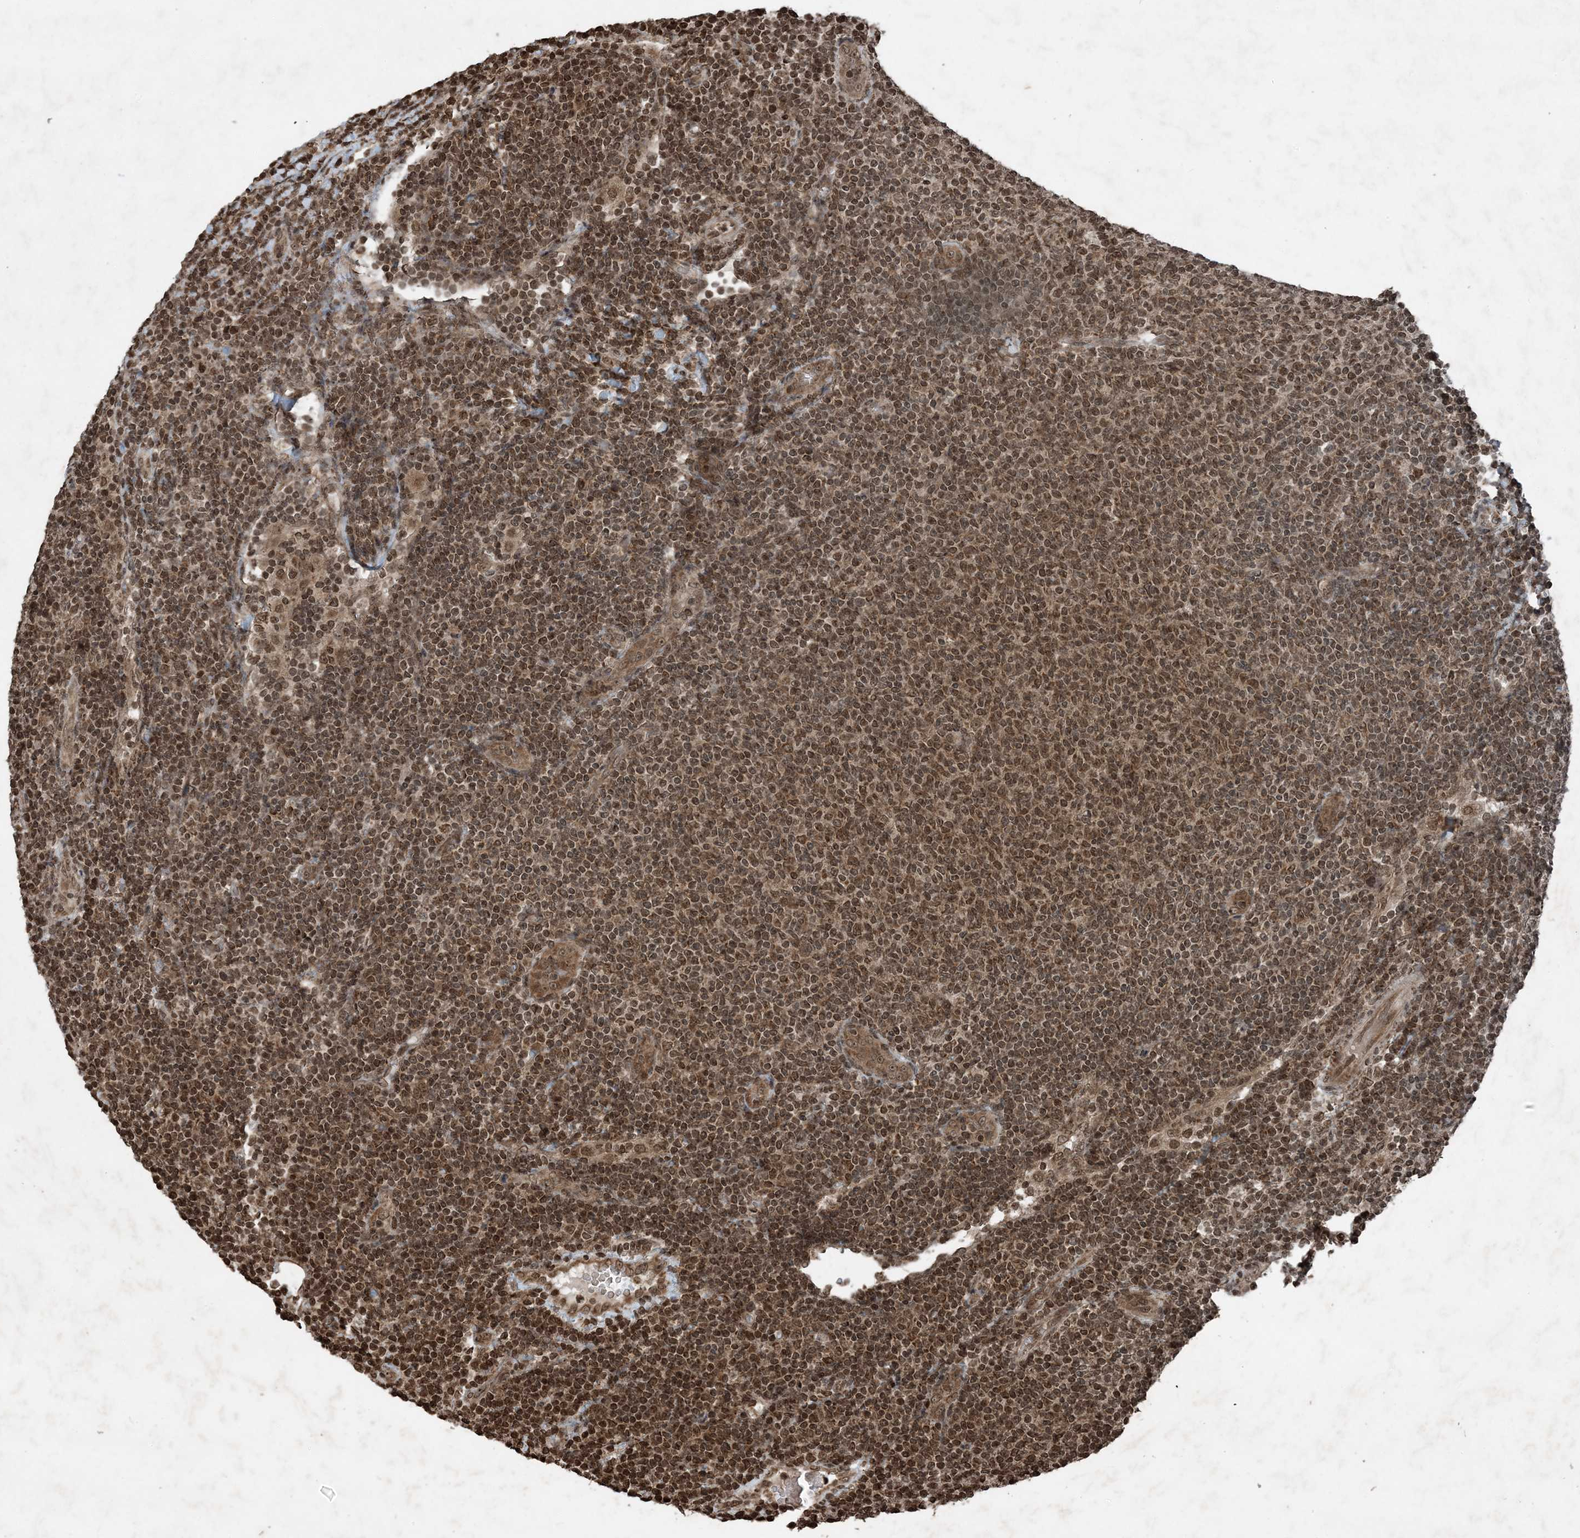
{"staining": {"intensity": "moderate", "quantity": ">75%", "location": "nuclear"}, "tissue": "lymphoma", "cell_type": "Tumor cells", "image_type": "cancer", "snomed": [{"axis": "morphology", "description": "Malignant lymphoma, non-Hodgkin's type, Low grade"}, {"axis": "topography", "description": "Lymph node"}], "caption": "A brown stain labels moderate nuclear expression of a protein in low-grade malignant lymphoma, non-Hodgkin's type tumor cells.", "gene": "ZFAND2B", "patient": {"sex": "male", "age": 66}}